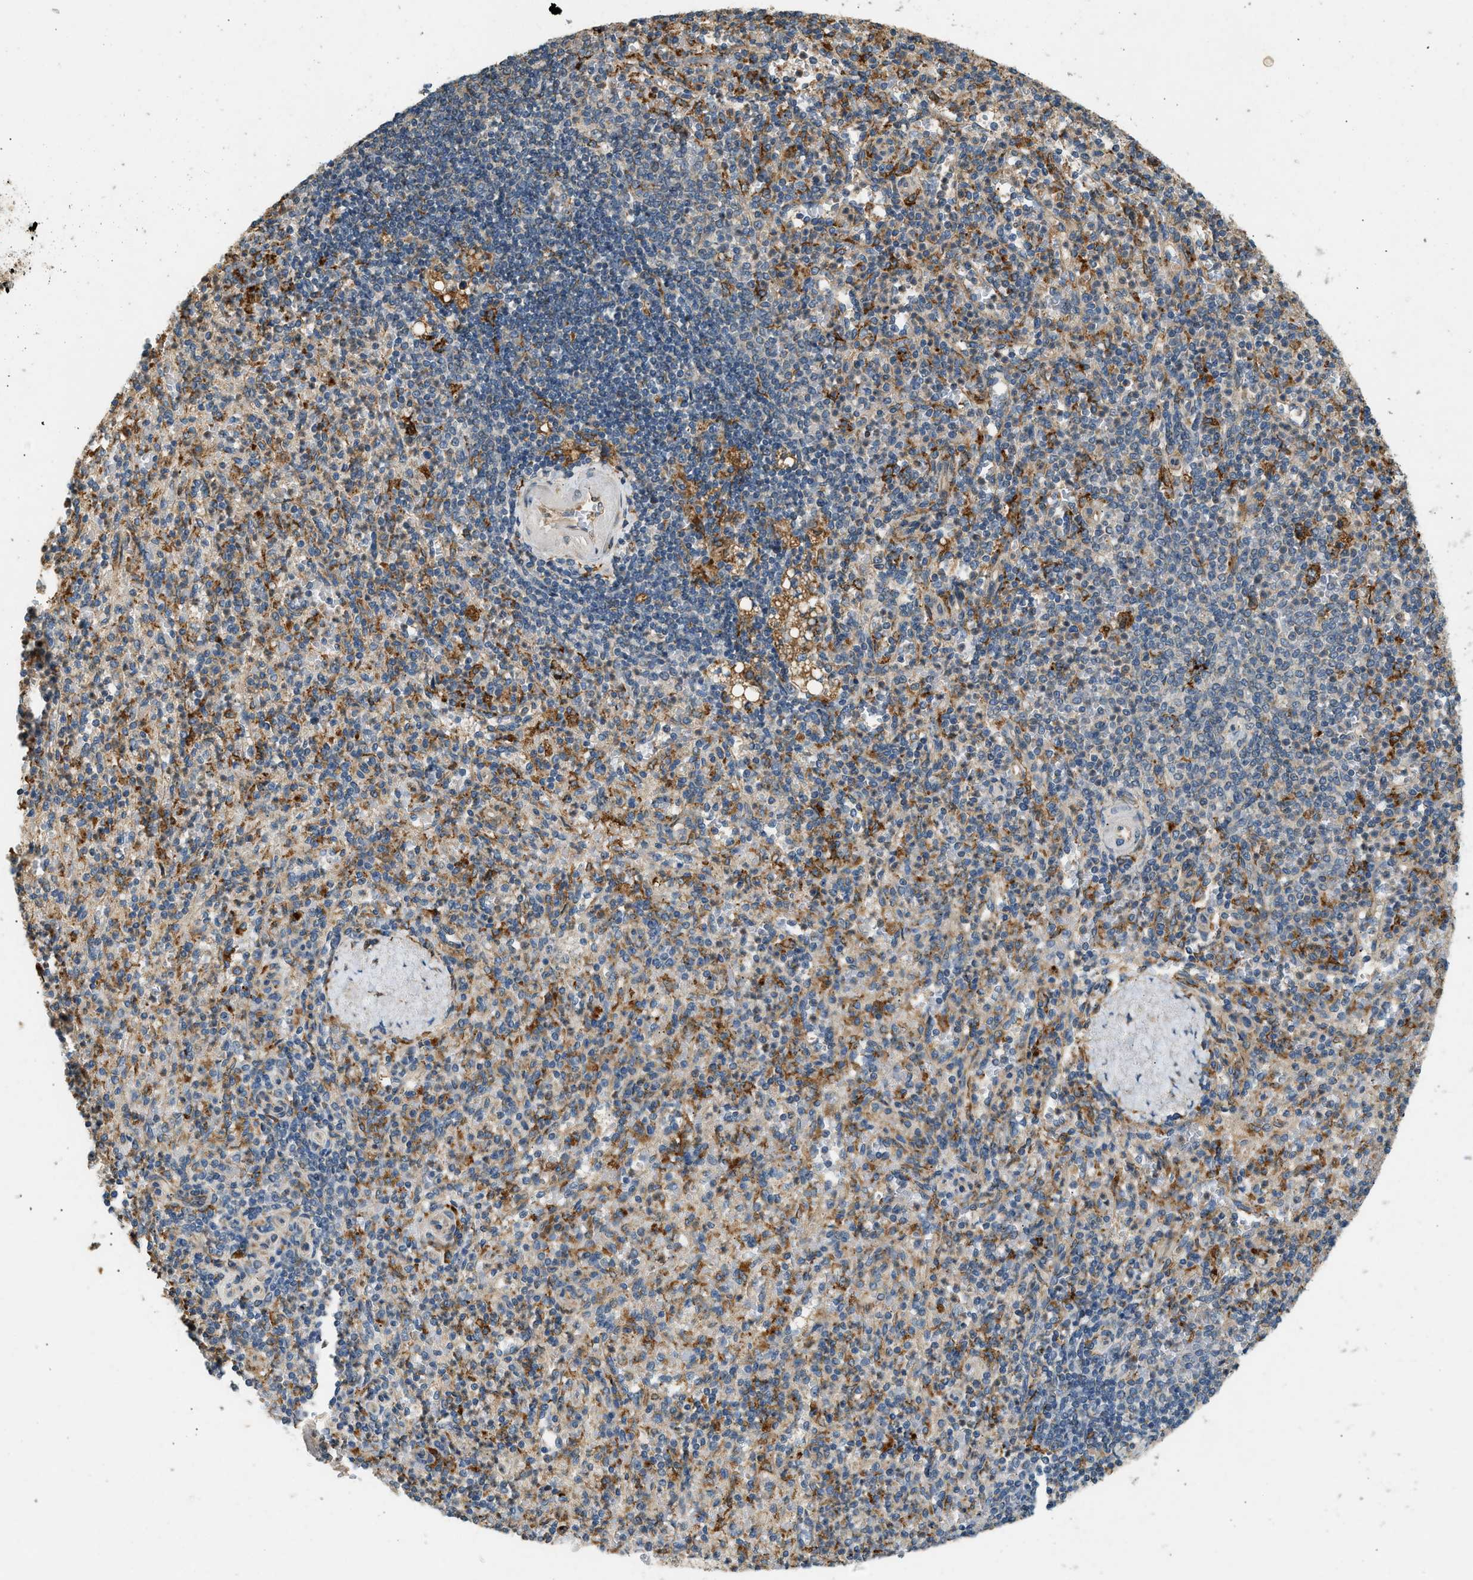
{"staining": {"intensity": "moderate", "quantity": ">75%", "location": "cytoplasmic/membranous"}, "tissue": "spleen", "cell_type": "Cells in red pulp", "image_type": "normal", "snomed": [{"axis": "morphology", "description": "Normal tissue, NOS"}, {"axis": "topography", "description": "Spleen"}], "caption": "Immunohistochemistry (IHC) of benign spleen shows medium levels of moderate cytoplasmic/membranous positivity in about >75% of cells in red pulp. The staining was performed using DAB to visualize the protein expression in brown, while the nuclei were stained in blue with hematoxylin (Magnification: 20x).", "gene": "CTSB", "patient": {"sex": "female", "age": 74}}